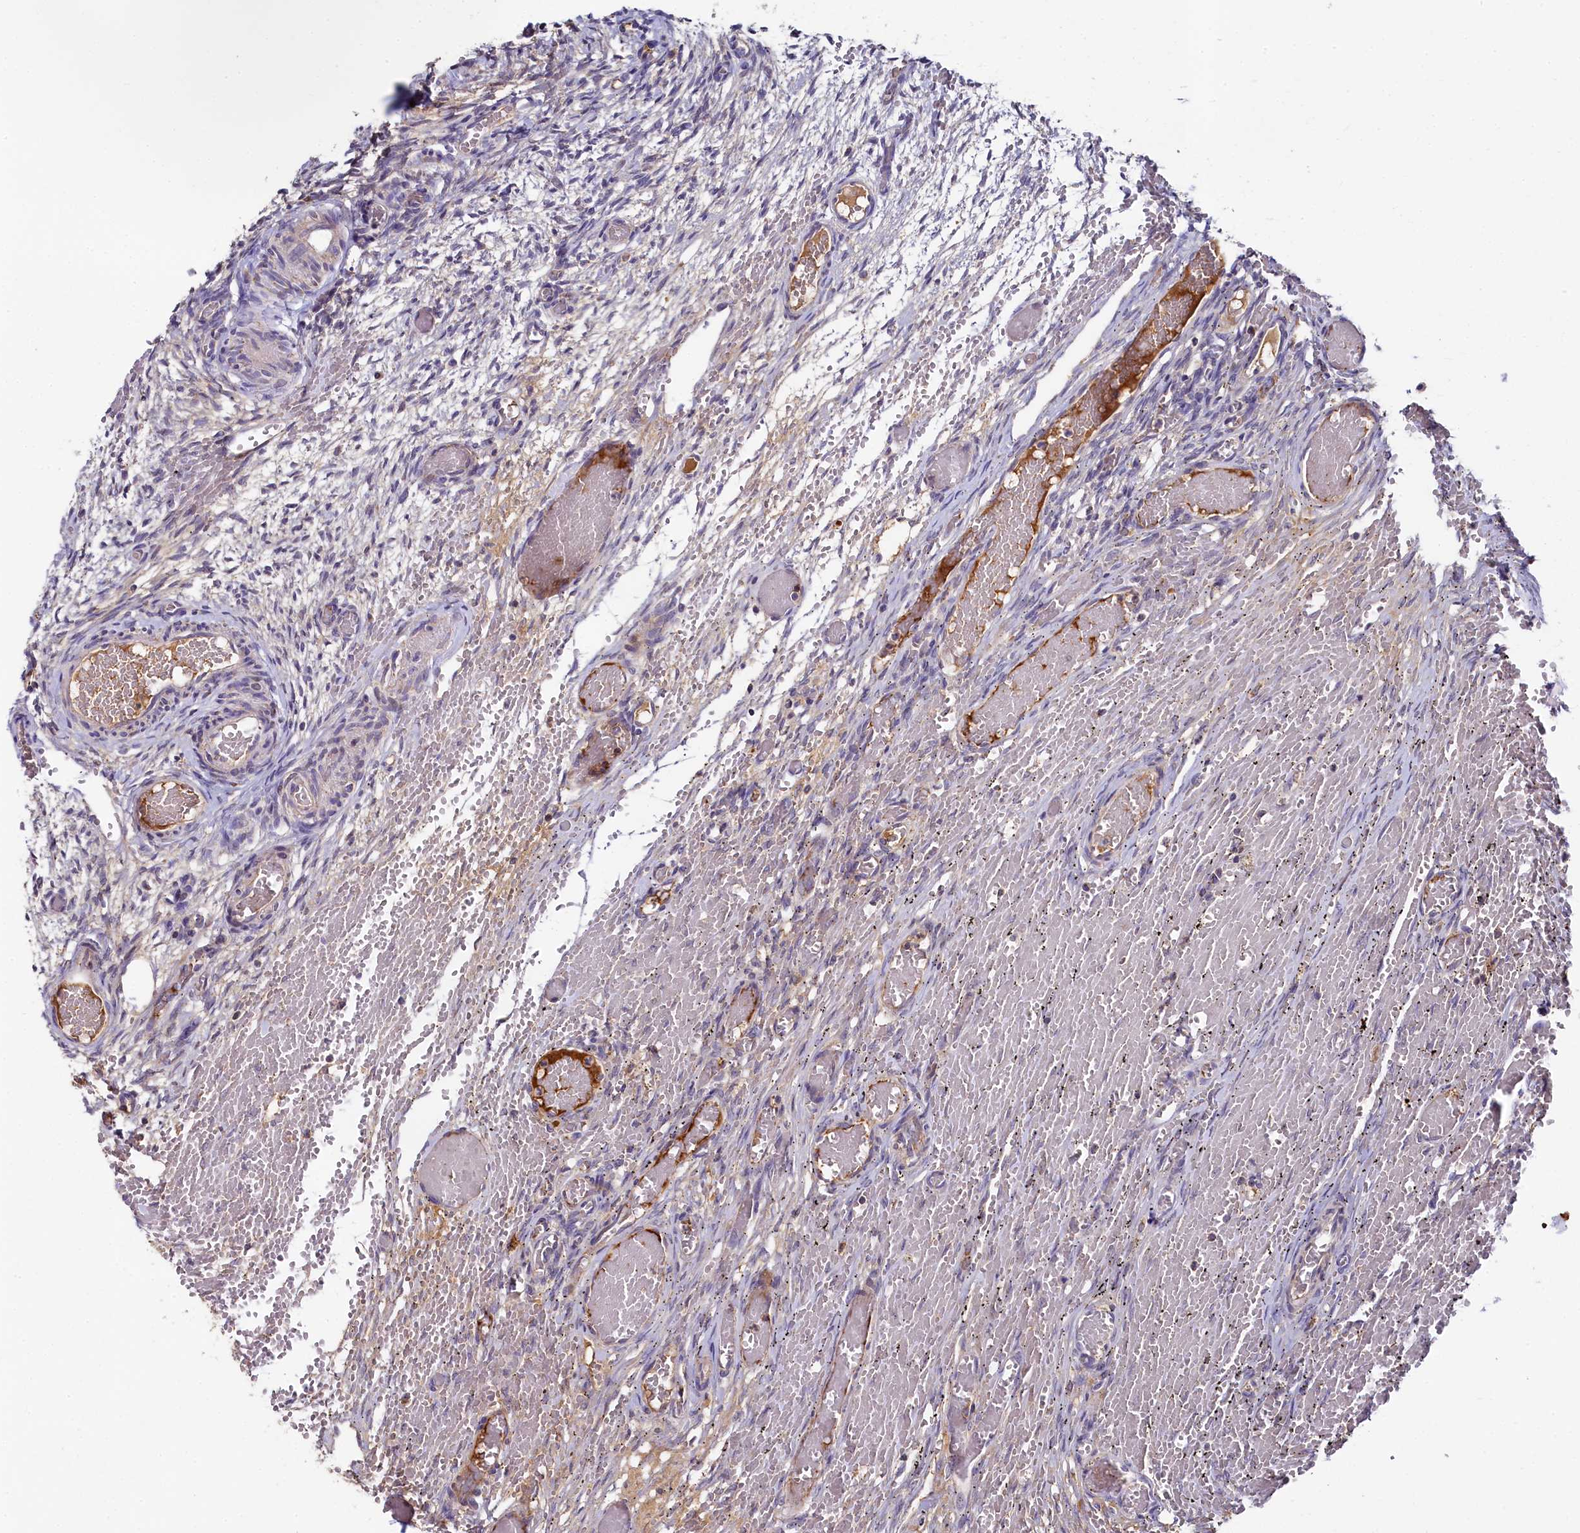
{"staining": {"intensity": "negative", "quantity": "none", "location": "none"}, "tissue": "ovary", "cell_type": "Ovarian stroma cells", "image_type": "normal", "snomed": [{"axis": "morphology", "description": "Adenocarcinoma, NOS"}, {"axis": "topography", "description": "Endometrium"}], "caption": "Immunohistochemistry of benign ovary demonstrates no staining in ovarian stroma cells. The staining is performed using DAB (3,3'-diaminobenzidine) brown chromogen with nuclei counter-stained in using hematoxylin.", "gene": "SPRYD3", "patient": {"sex": "female", "age": 32}}